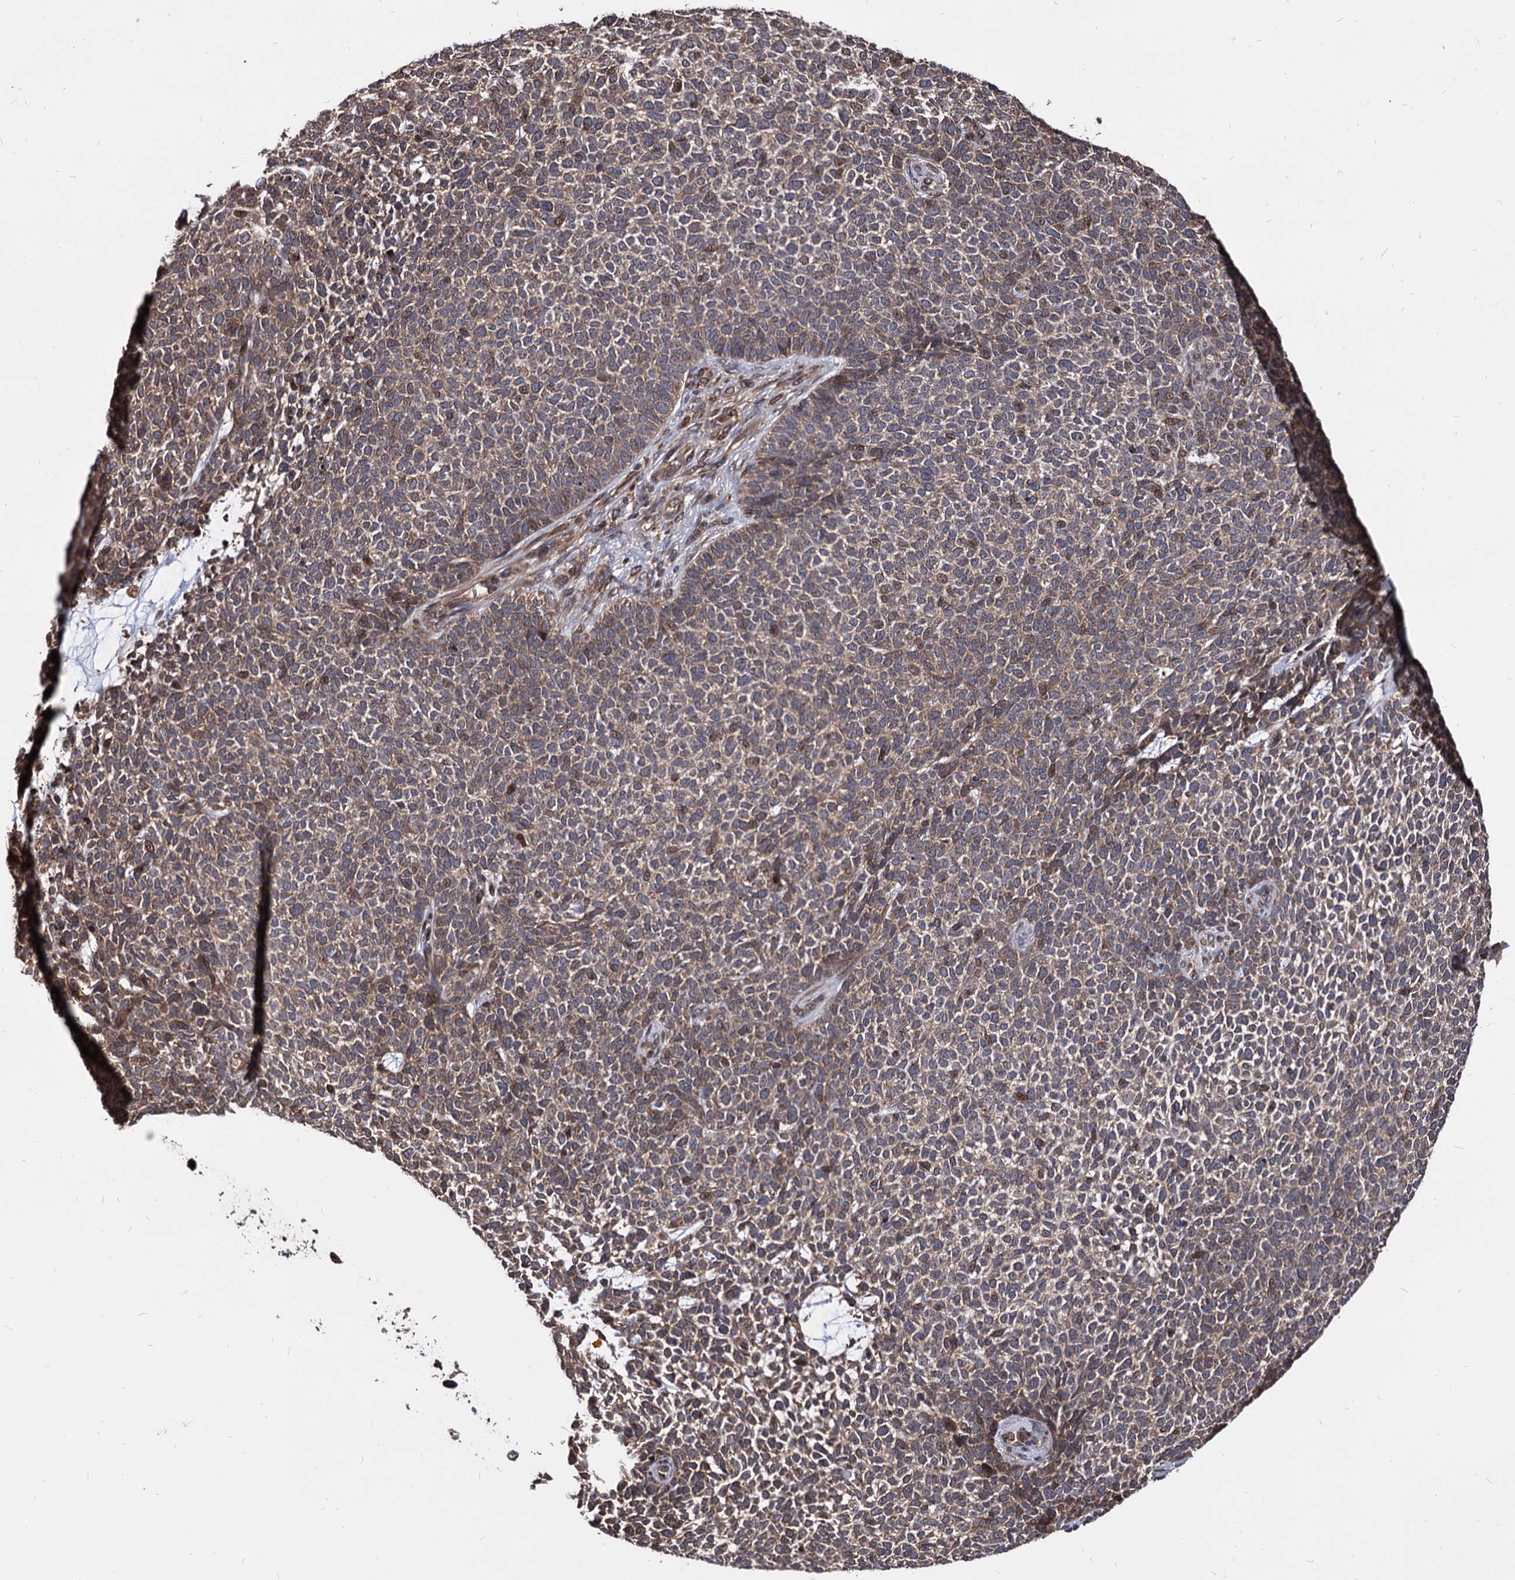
{"staining": {"intensity": "moderate", "quantity": ">75%", "location": "cytoplasmic/membranous"}, "tissue": "skin cancer", "cell_type": "Tumor cells", "image_type": "cancer", "snomed": [{"axis": "morphology", "description": "Basal cell carcinoma"}, {"axis": "topography", "description": "Skin"}], "caption": "This photomicrograph reveals immunohistochemistry staining of skin cancer, with medium moderate cytoplasmic/membranous staining in about >75% of tumor cells.", "gene": "ANKRD12", "patient": {"sex": "female", "age": 84}}